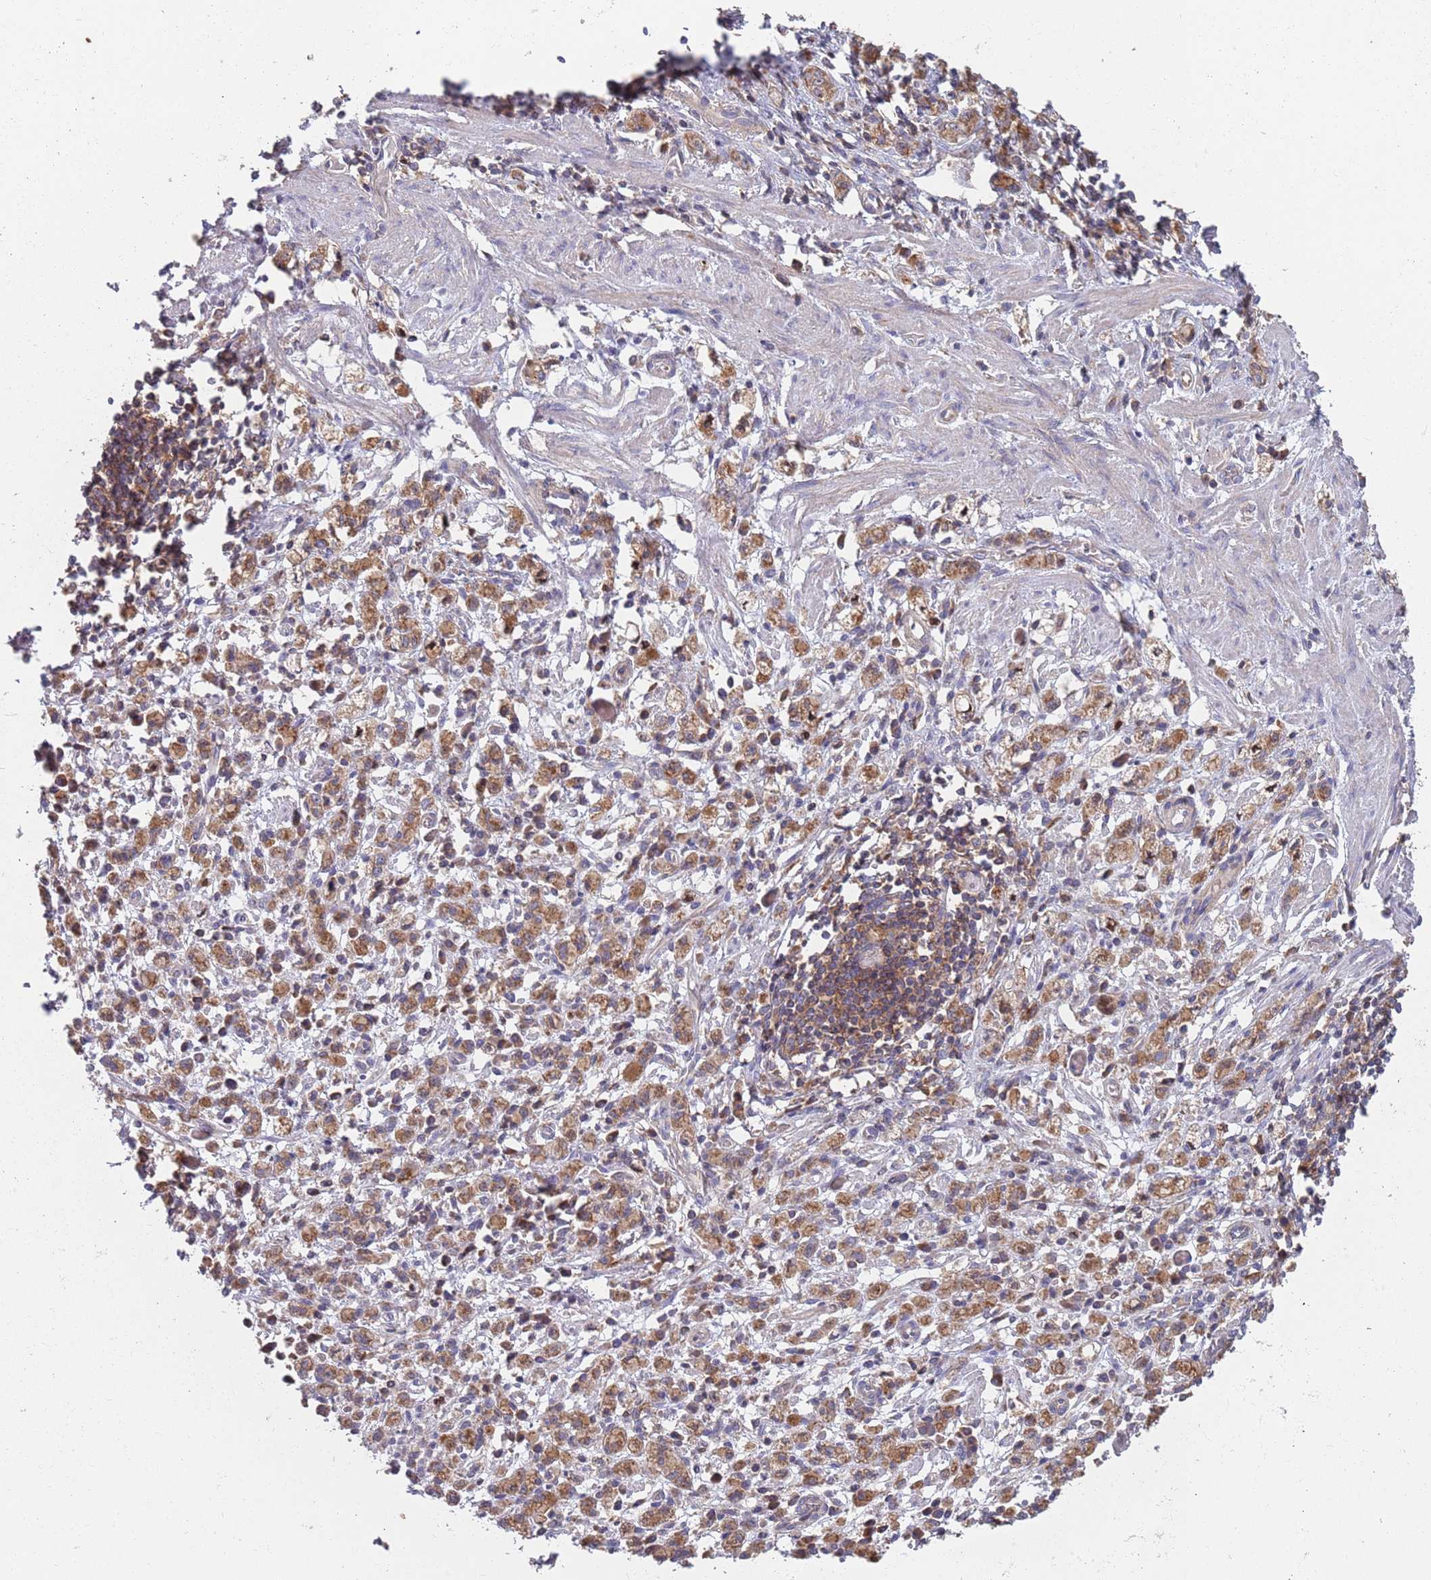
{"staining": {"intensity": "moderate", "quantity": ">75%", "location": "cytoplasmic/membranous"}, "tissue": "stomach cancer", "cell_type": "Tumor cells", "image_type": "cancer", "snomed": [{"axis": "morphology", "description": "Adenocarcinoma, NOS"}, {"axis": "topography", "description": "Stomach"}], "caption": "Stomach cancer (adenocarcinoma) stained with immunohistochemistry reveals moderate cytoplasmic/membranous positivity in about >75% of tumor cells.", "gene": "GDI2", "patient": {"sex": "male", "age": 77}}